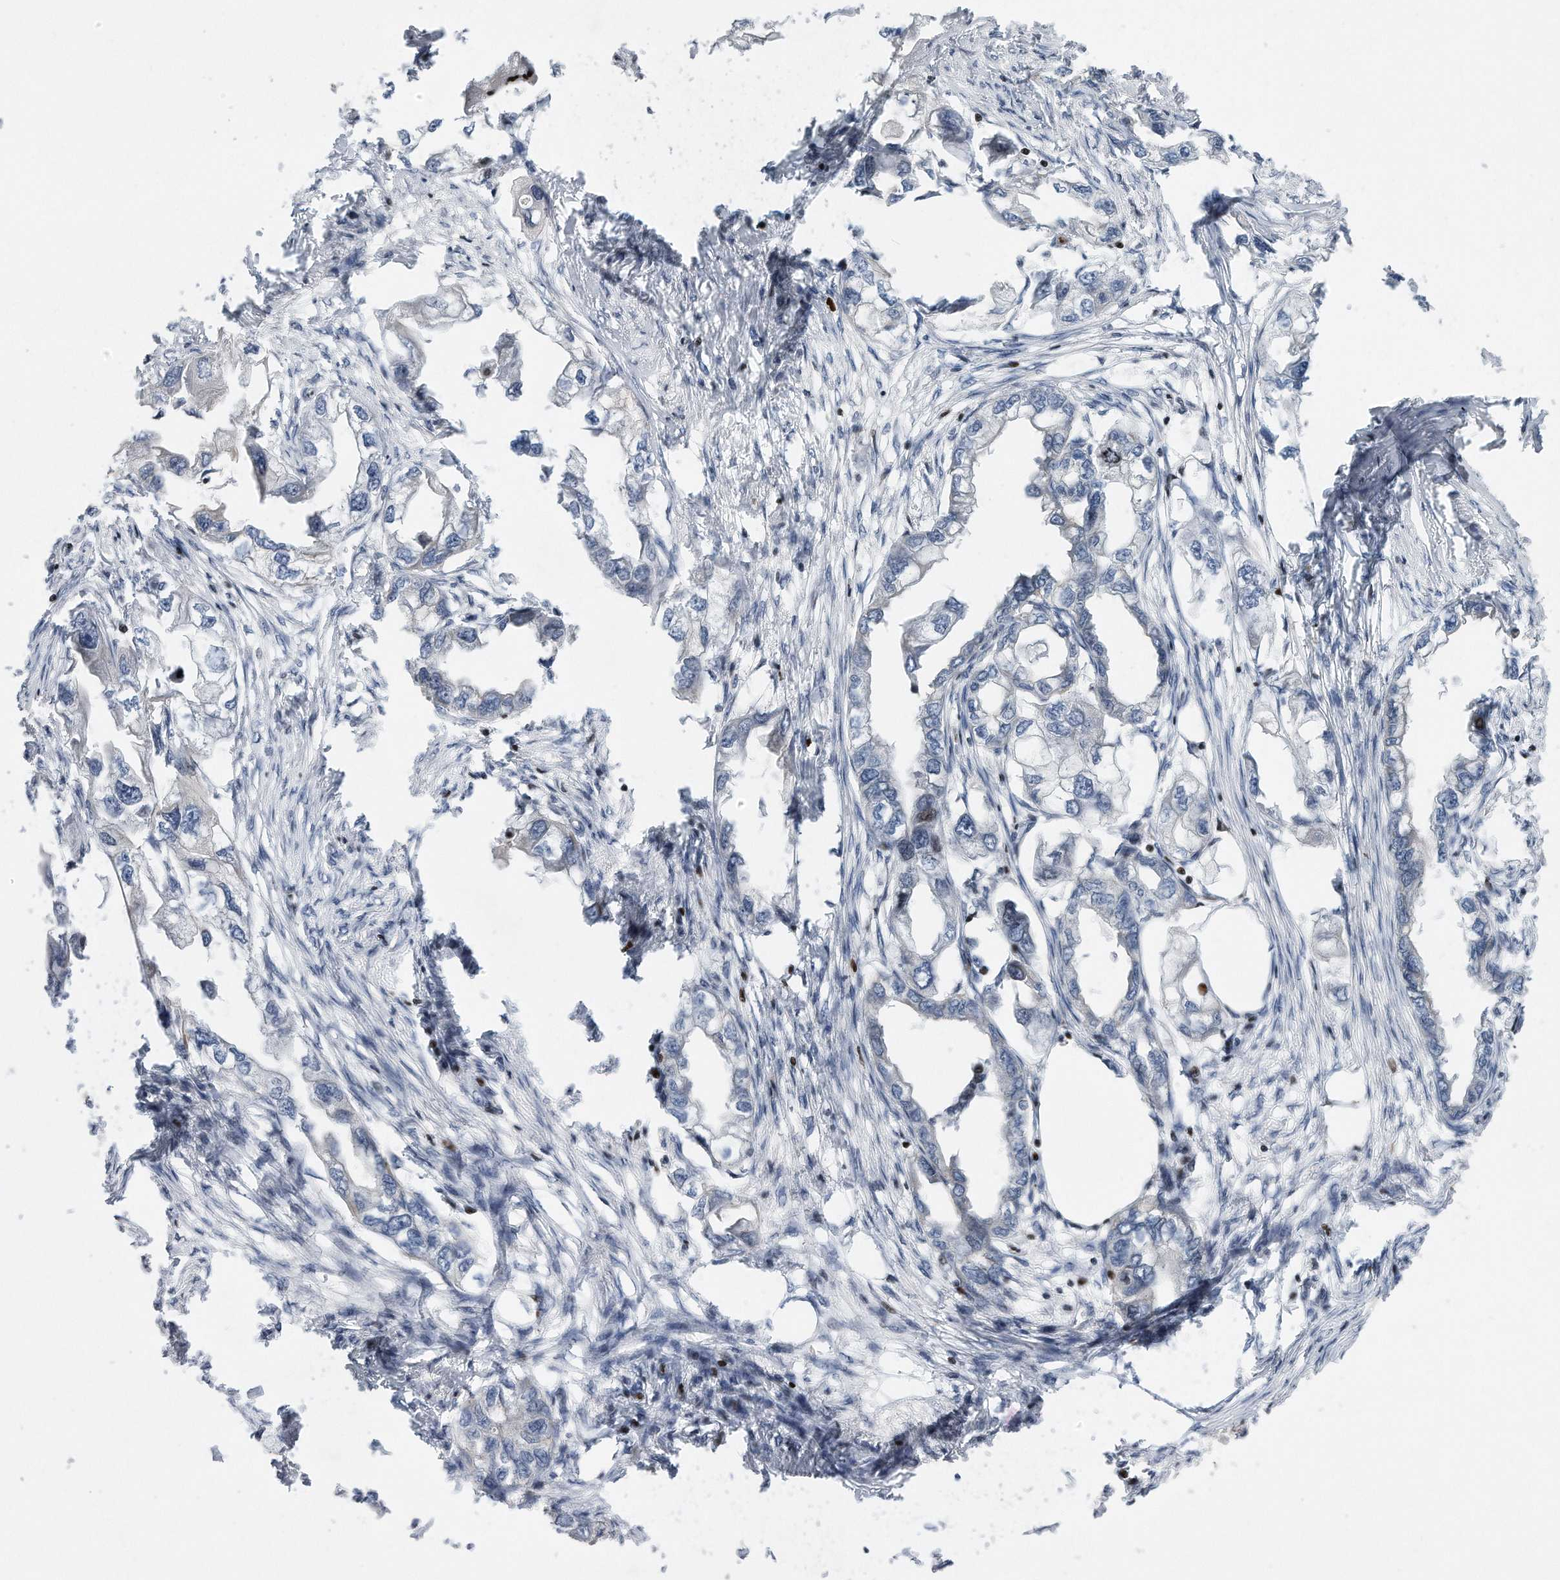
{"staining": {"intensity": "negative", "quantity": "none", "location": "none"}, "tissue": "endometrial cancer", "cell_type": "Tumor cells", "image_type": "cancer", "snomed": [{"axis": "morphology", "description": "Adenocarcinoma, NOS"}, {"axis": "morphology", "description": "Adenocarcinoma, metastatic, NOS"}, {"axis": "topography", "description": "Adipose tissue"}, {"axis": "topography", "description": "Endometrium"}], "caption": "Immunohistochemistry of human adenocarcinoma (endometrial) reveals no expression in tumor cells.", "gene": "CDH12", "patient": {"sex": "female", "age": 67}}